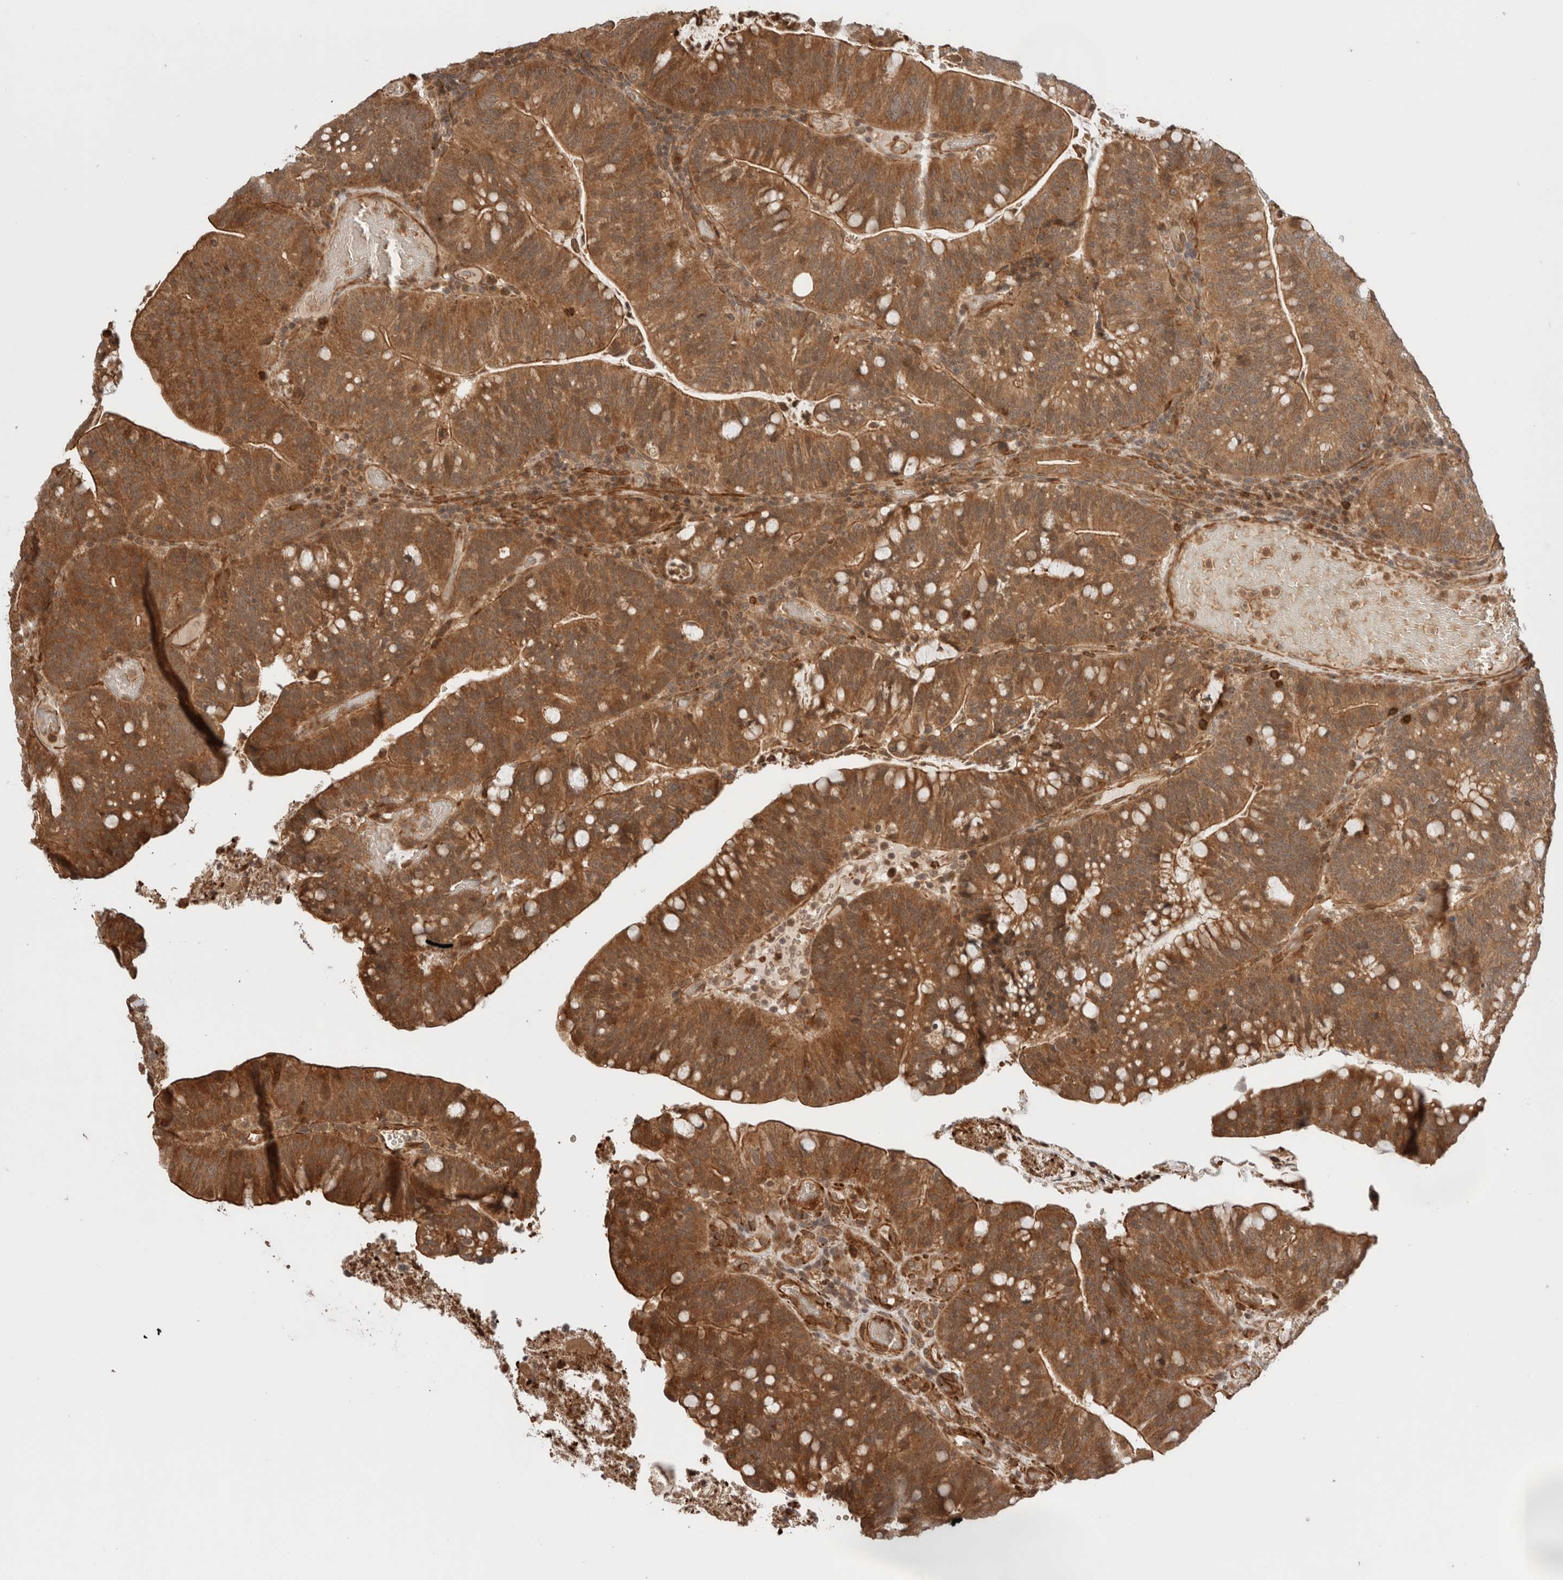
{"staining": {"intensity": "moderate", "quantity": ">75%", "location": "cytoplasmic/membranous"}, "tissue": "colorectal cancer", "cell_type": "Tumor cells", "image_type": "cancer", "snomed": [{"axis": "morphology", "description": "Adenocarcinoma, NOS"}, {"axis": "topography", "description": "Colon"}], "caption": "A photomicrograph showing moderate cytoplasmic/membranous positivity in about >75% of tumor cells in colorectal adenocarcinoma, as visualized by brown immunohistochemical staining.", "gene": "ZNF649", "patient": {"sex": "female", "age": 66}}